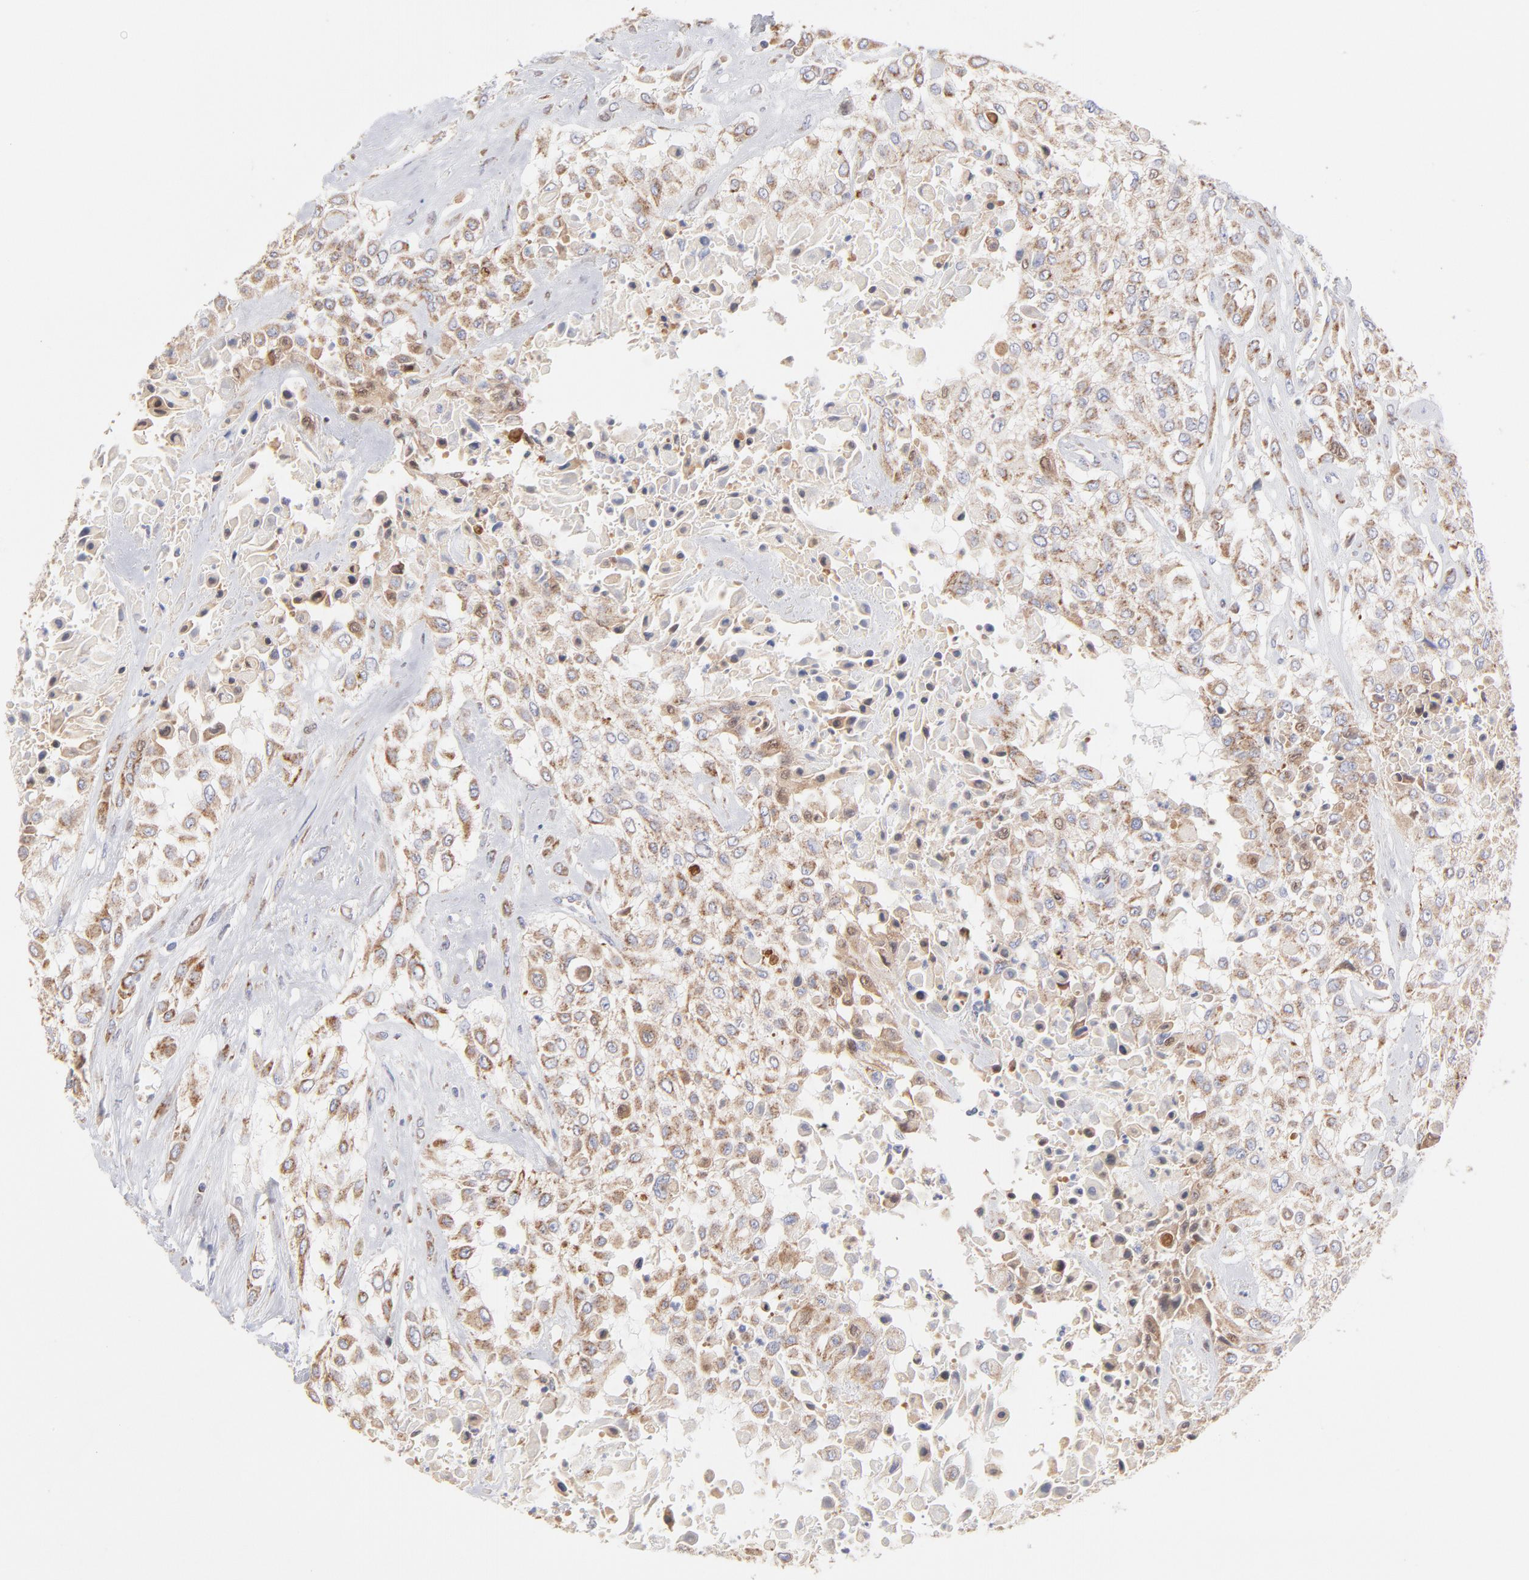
{"staining": {"intensity": "weak", "quantity": ">75%", "location": "cytoplasmic/membranous"}, "tissue": "urothelial cancer", "cell_type": "Tumor cells", "image_type": "cancer", "snomed": [{"axis": "morphology", "description": "Urothelial carcinoma, High grade"}, {"axis": "topography", "description": "Urinary bladder"}], "caption": "DAB (3,3'-diaminobenzidine) immunohistochemical staining of human urothelial cancer exhibits weak cytoplasmic/membranous protein expression in approximately >75% of tumor cells.", "gene": "TIMM8A", "patient": {"sex": "male", "age": 57}}